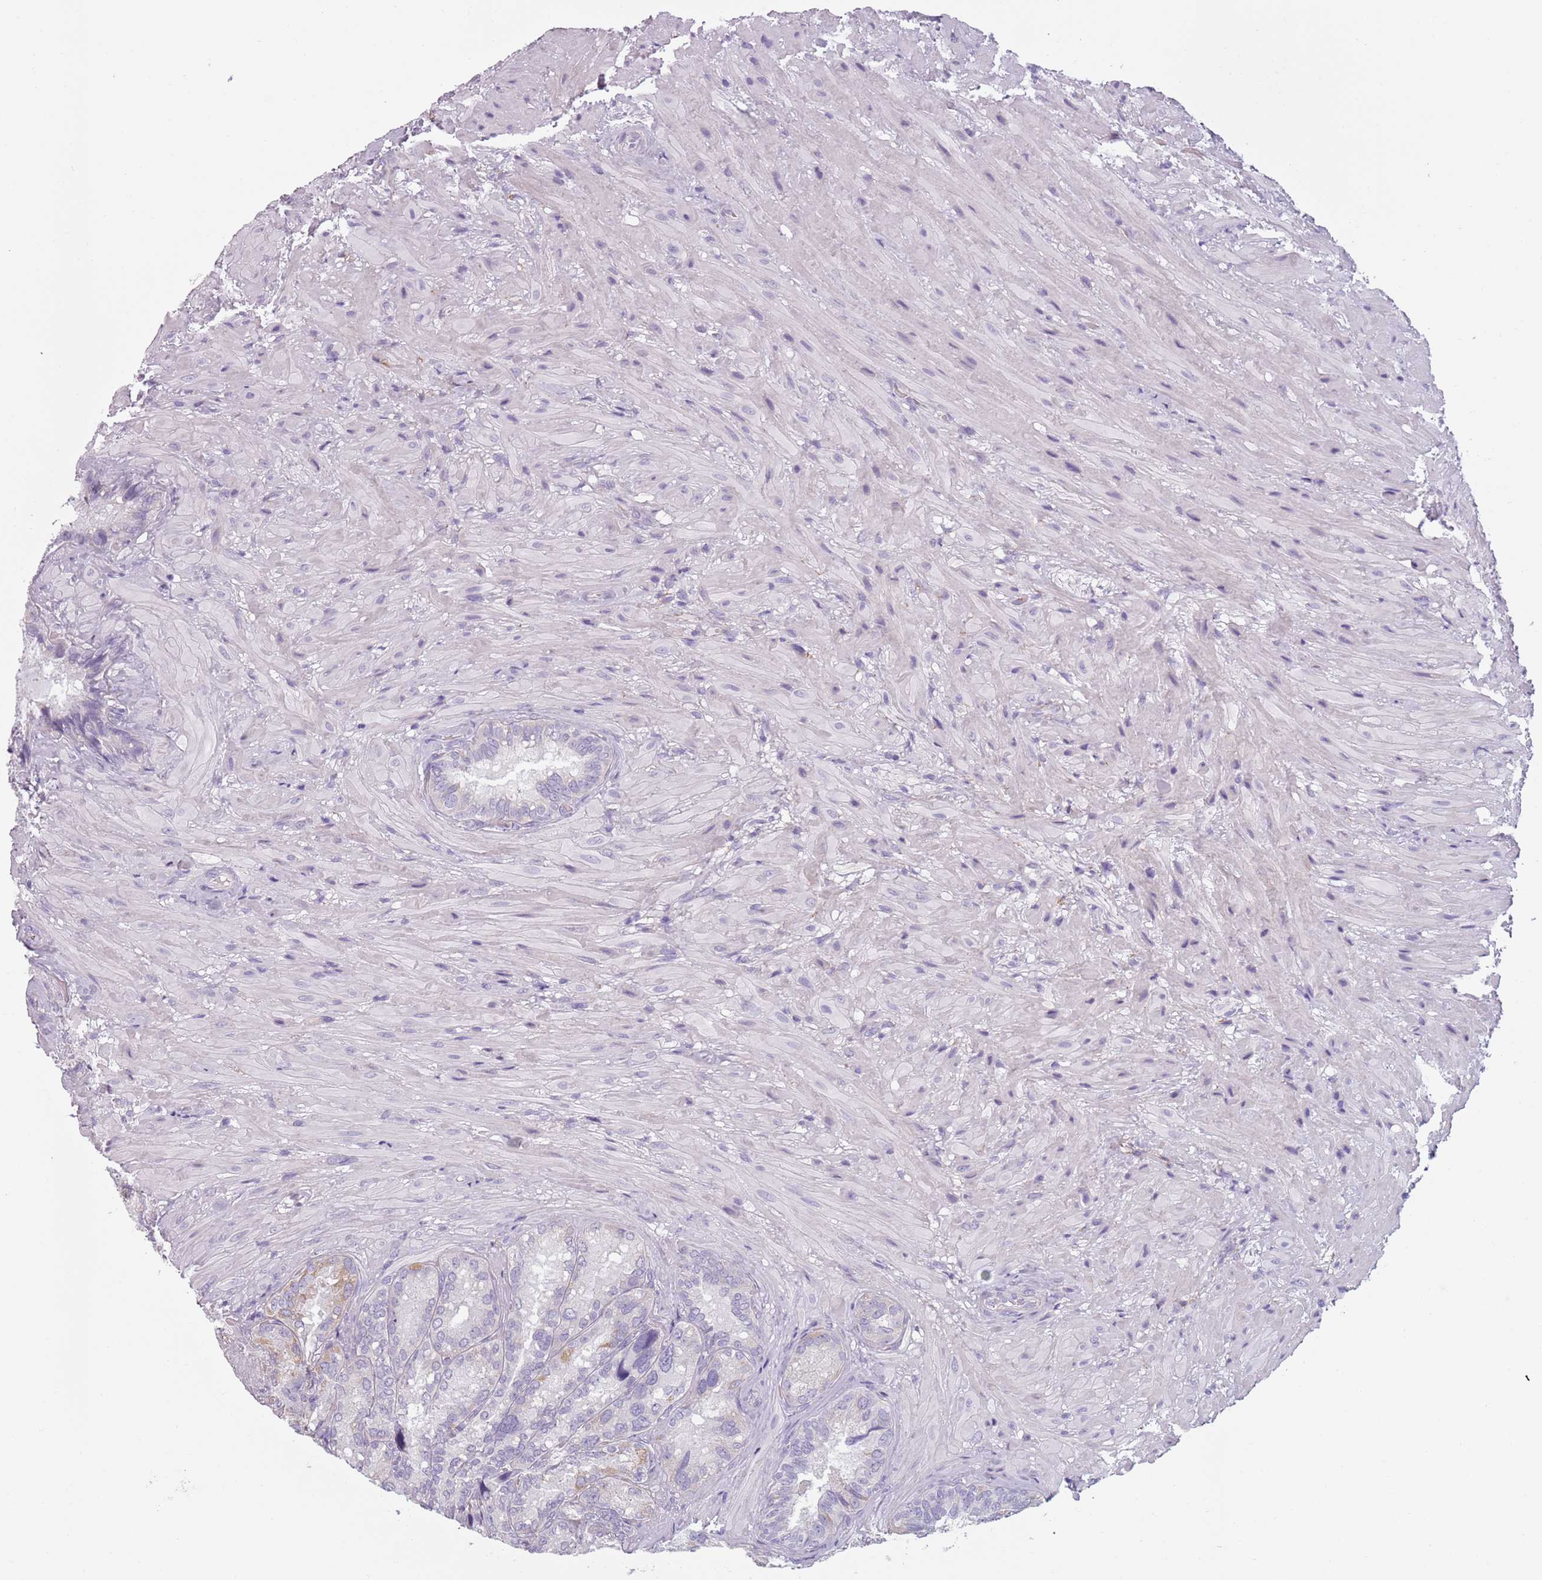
{"staining": {"intensity": "weak", "quantity": "<25%", "location": "cytoplasmic/membranous"}, "tissue": "seminal vesicle", "cell_type": "Glandular cells", "image_type": "normal", "snomed": [{"axis": "morphology", "description": "Normal tissue, NOS"}, {"axis": "topography", "description": "Seminal veicle"}], "caption": "The immunohistochemistry histopathology image has no significant expression in glandular cells of seminal vesicle.", "gene": "MEGF8", "patient": {"sex": "male", "age": 62}}